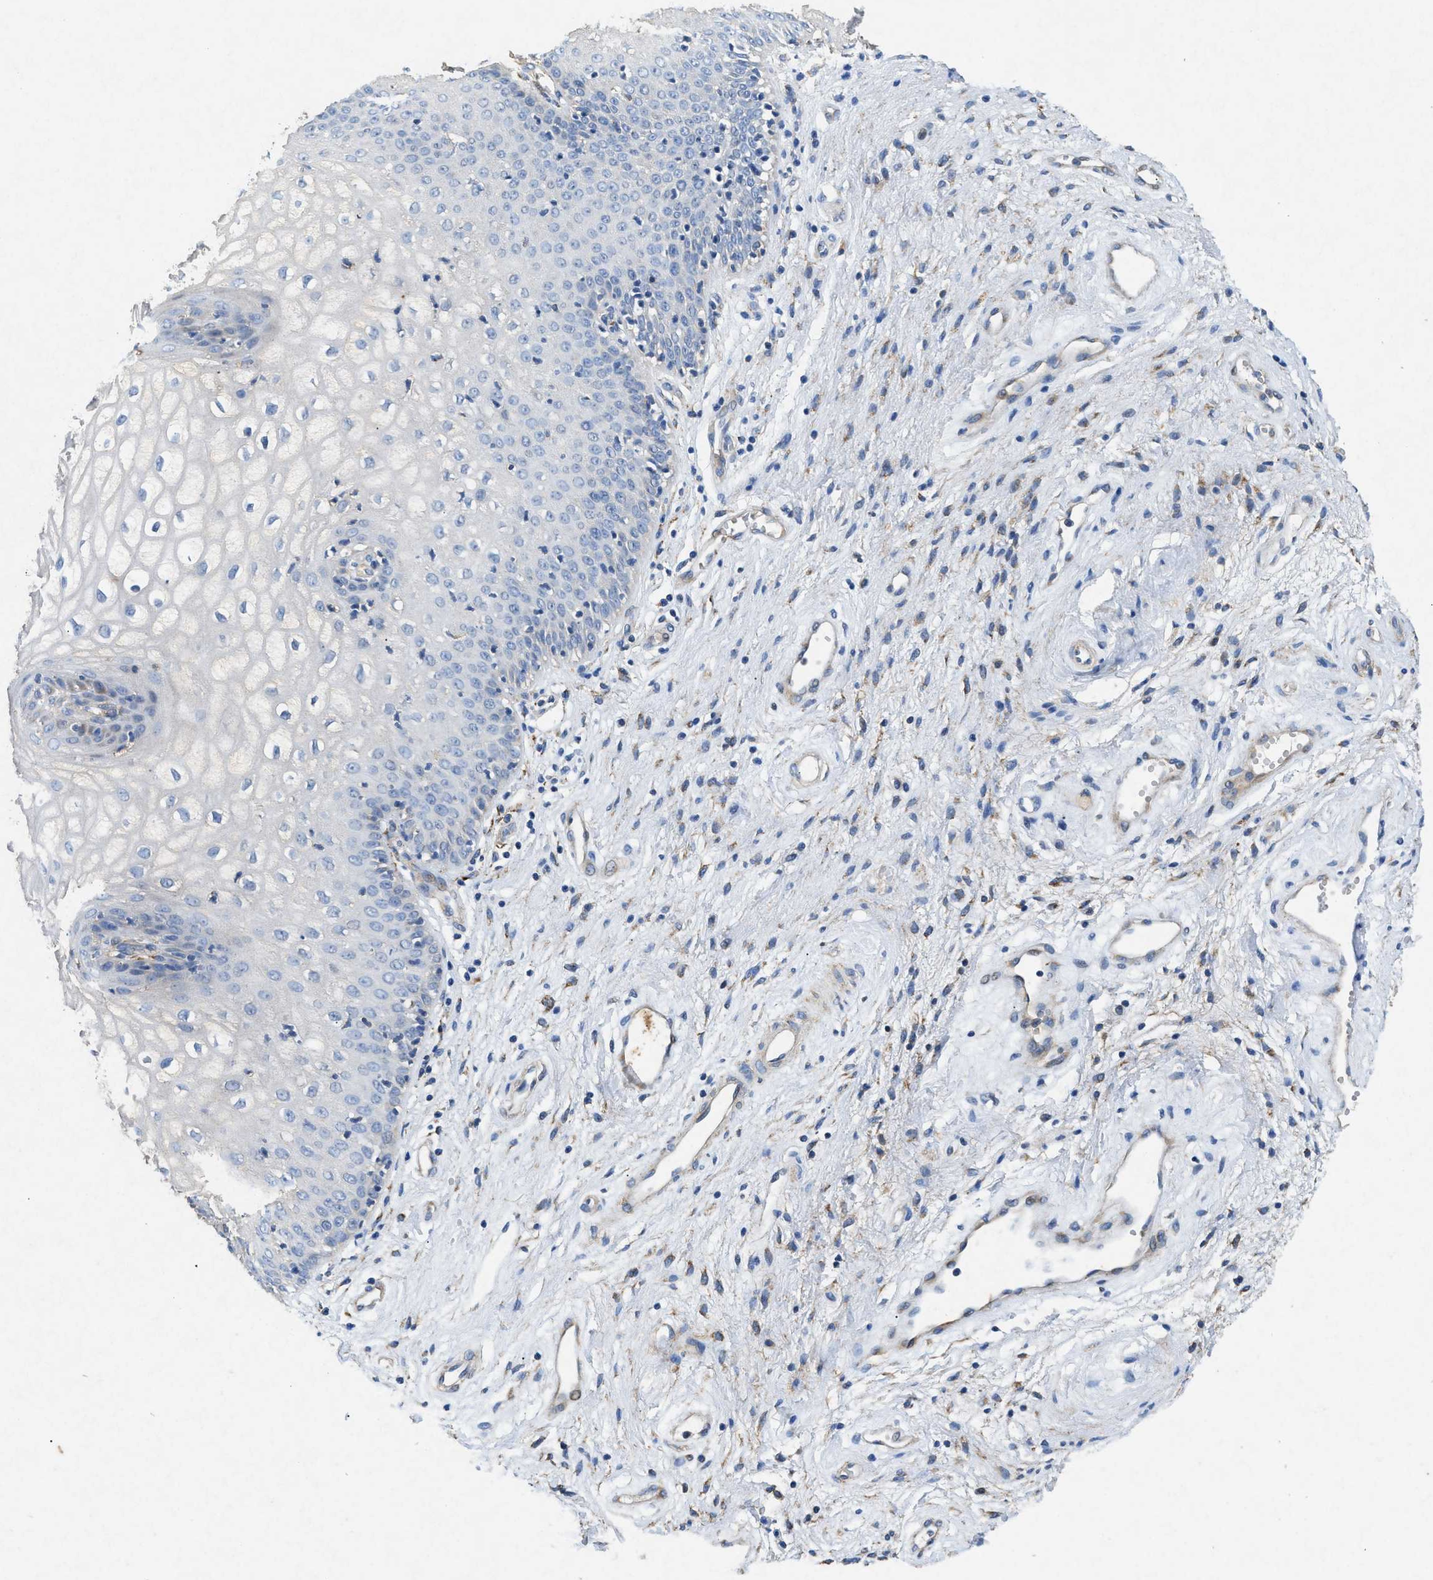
{"staining": {"intensity": "negative", "quantity": "none", "location": "none"}, "tissue": "vagina", "cell_type": "Squamous epithelial cells", "image_type": "normal", "snomed": [{"axis": "morphology", "description": "Normal tissue, NOS"}, {"axis": "topography", "description": "Vagina"}], "caption": "Protein analysis of benign vagina displays no significant staining in squamous epithelial cells.", "gene": "CDK15", "patient": {"sex": "female", "age": 34}}